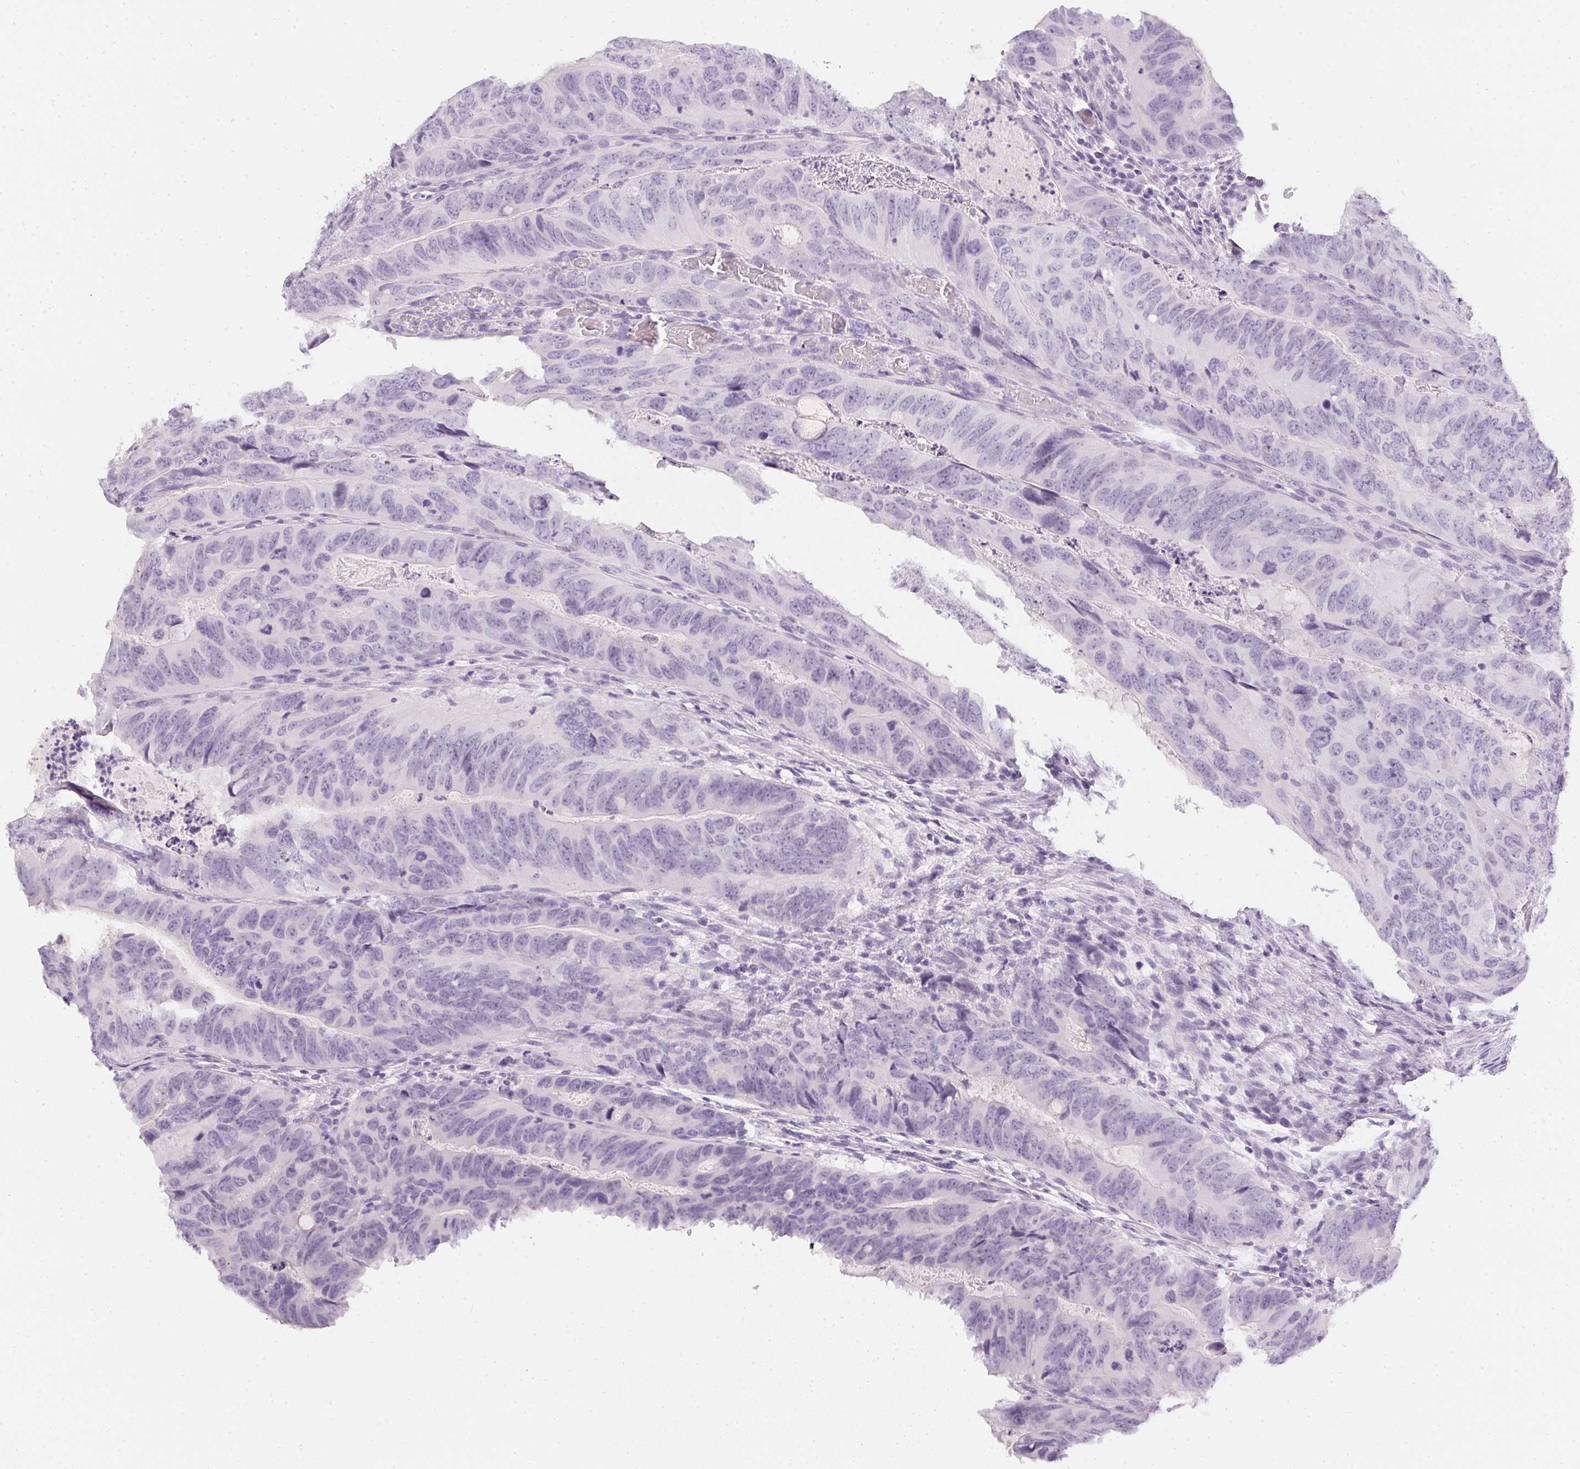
{"staining": {"intensity": "negative", "quantity": "none", "location": "none"}, "tissue": "colorectal cancer", "cell_type": "Tumor cells", "image_type": "cancer", "snomed": [{"axis": "morphology", "description": "Adenocarcinoma, NOS"}, {"axis": "topography", "description": "Colon"}], "caption": "Protein analysis of colorectal adenocarcinoma displays no significant expression in tumor cells.", "gene": "PPY", "patient": {"sex": "male", "age": 79}}